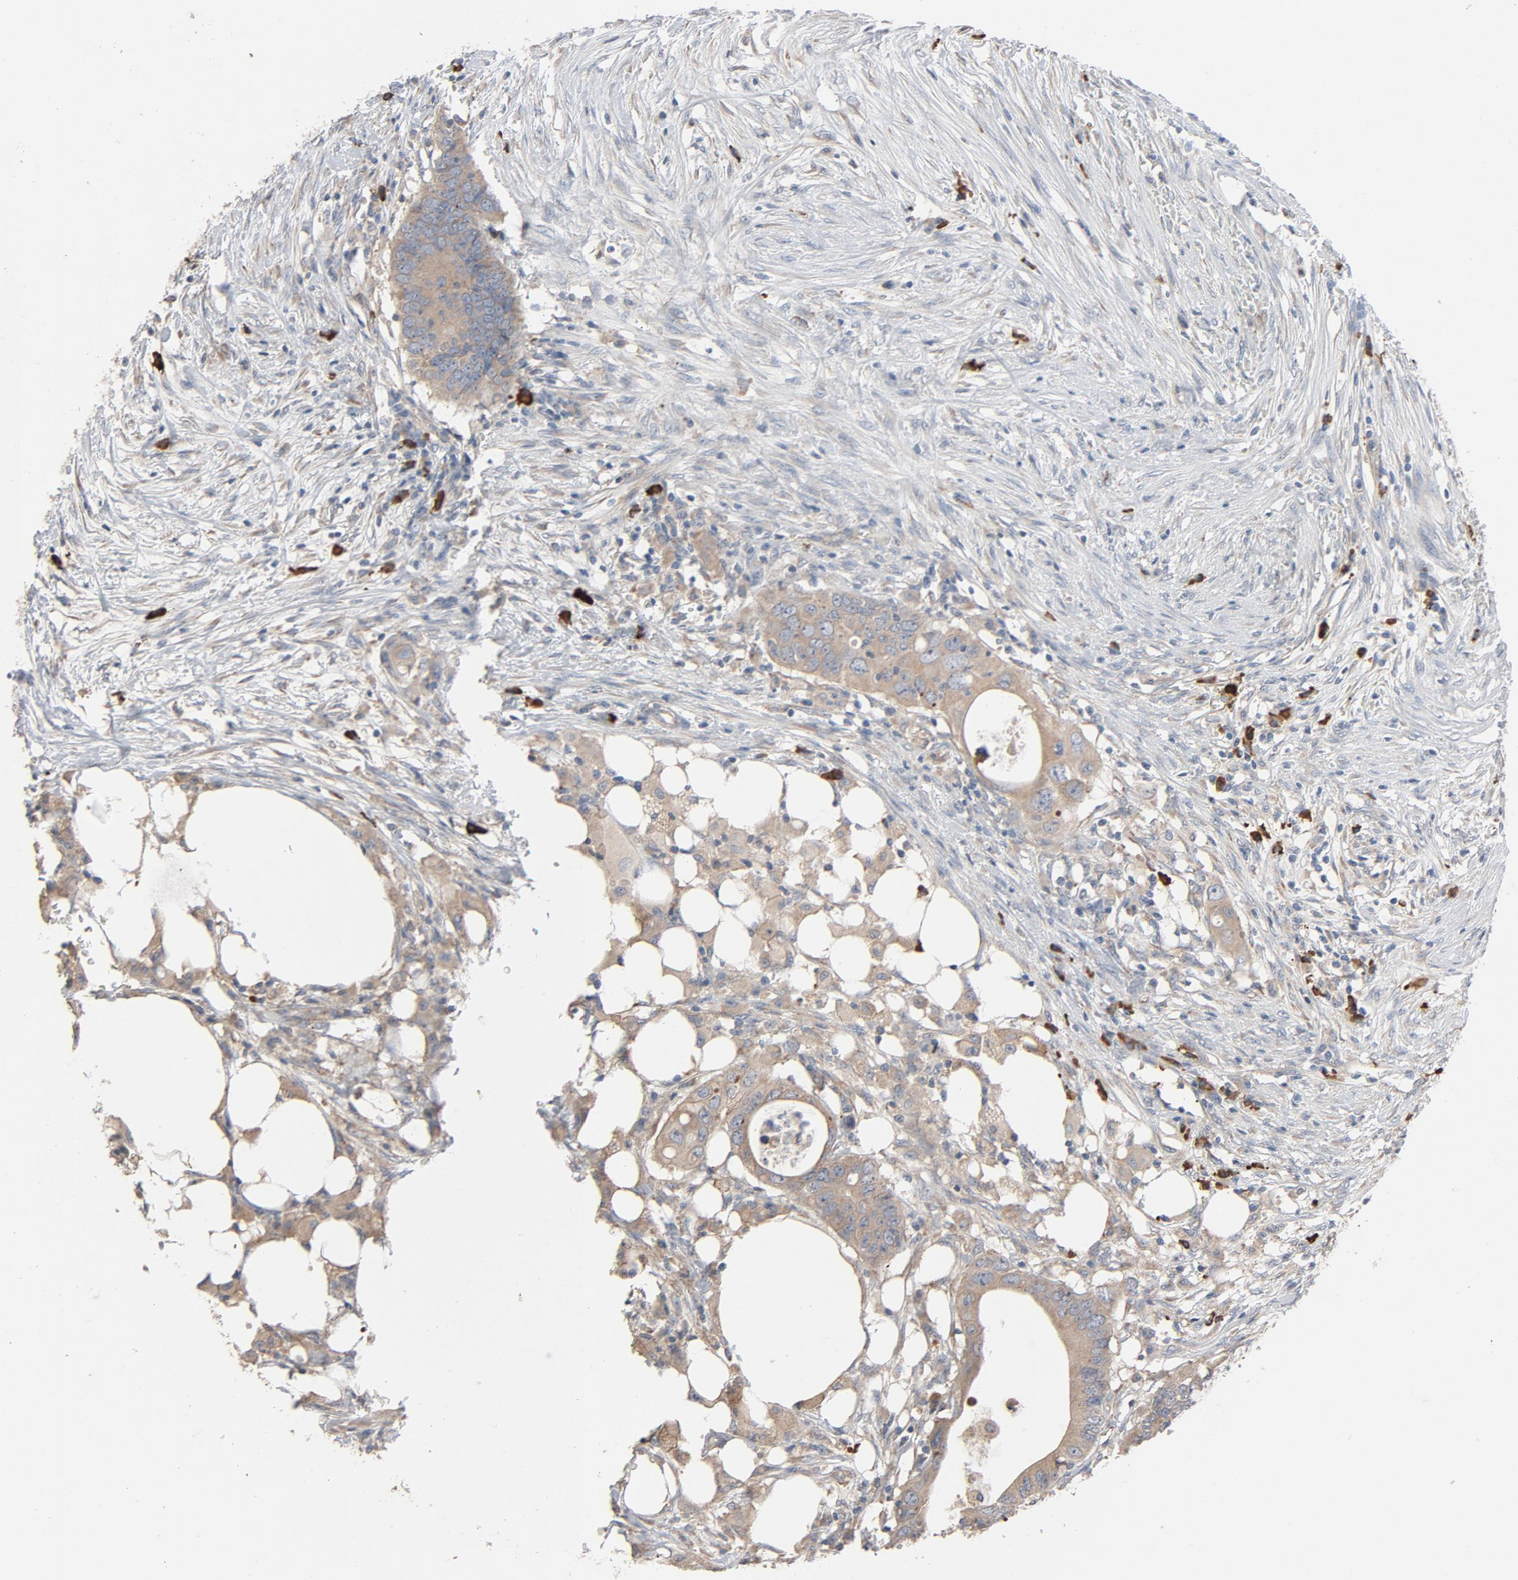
{"staining": {"intensity": "moderate", "quantity": ">75%", "location": "cytoplasmic/membranous"}, "tissue": "colorectal cancer", "cell_type": "Tumor cells", "image_type": "cancer", "snomed": [{"axis": "morphology", "description": "Adenocarcinoma, NOS"}, {"axis": "topography", "description": "Colon"}], "caption": "Colorectal adenocarcinoma stained with a brown dye demonstrates moderate cytoplasmic/membranous positive positivity in about >75% of tumor cells.", "gene": "TLR4", "patient": {"sex": "male", "age": 71}}